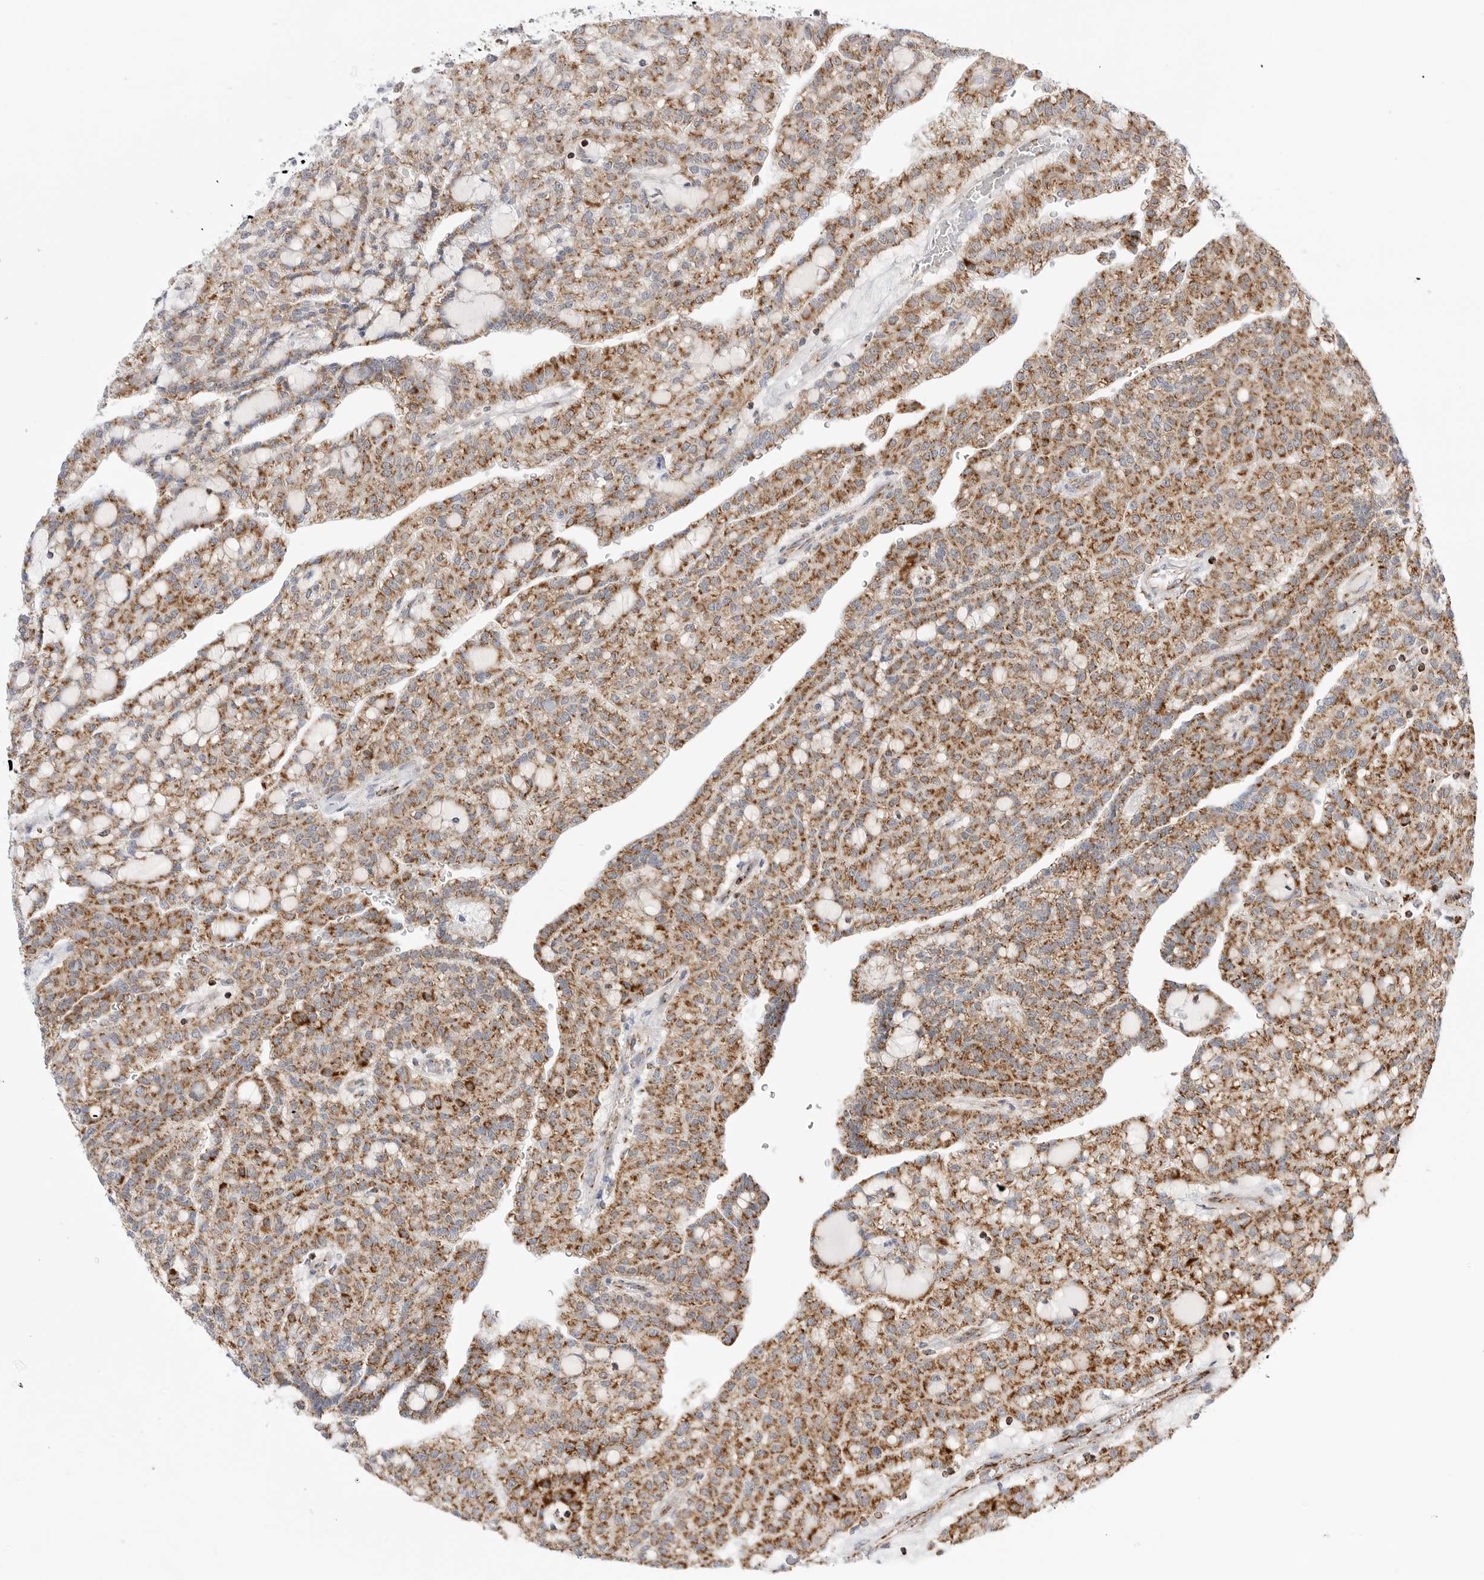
{"staining": {"intensity": "moderate", "quantity": ">75%", "location": "cytoplasmic/membranous"}, "tissue": "renal cancer", "cell_type": "Tumor cells", "image_type": "cancer", "snomed": [{"axis": "morphology", "description": "Adenocarcinoma, NOS"}, {"axis": "topography", "description": "Kidney"}], "caption": "Brown immunohistochemical staining in renal cancer reveals moderate cytoplasmic/membranous positivity in about >75% of tumor cells. (Stains: DAB (3,3'-diaminobenzidine) in brown, nuclei in blue, Microscopy: brightfield microscopy at high magnification).", "gene": "ATP5IF1", "patient": {"sex": "male", "age": 63}}